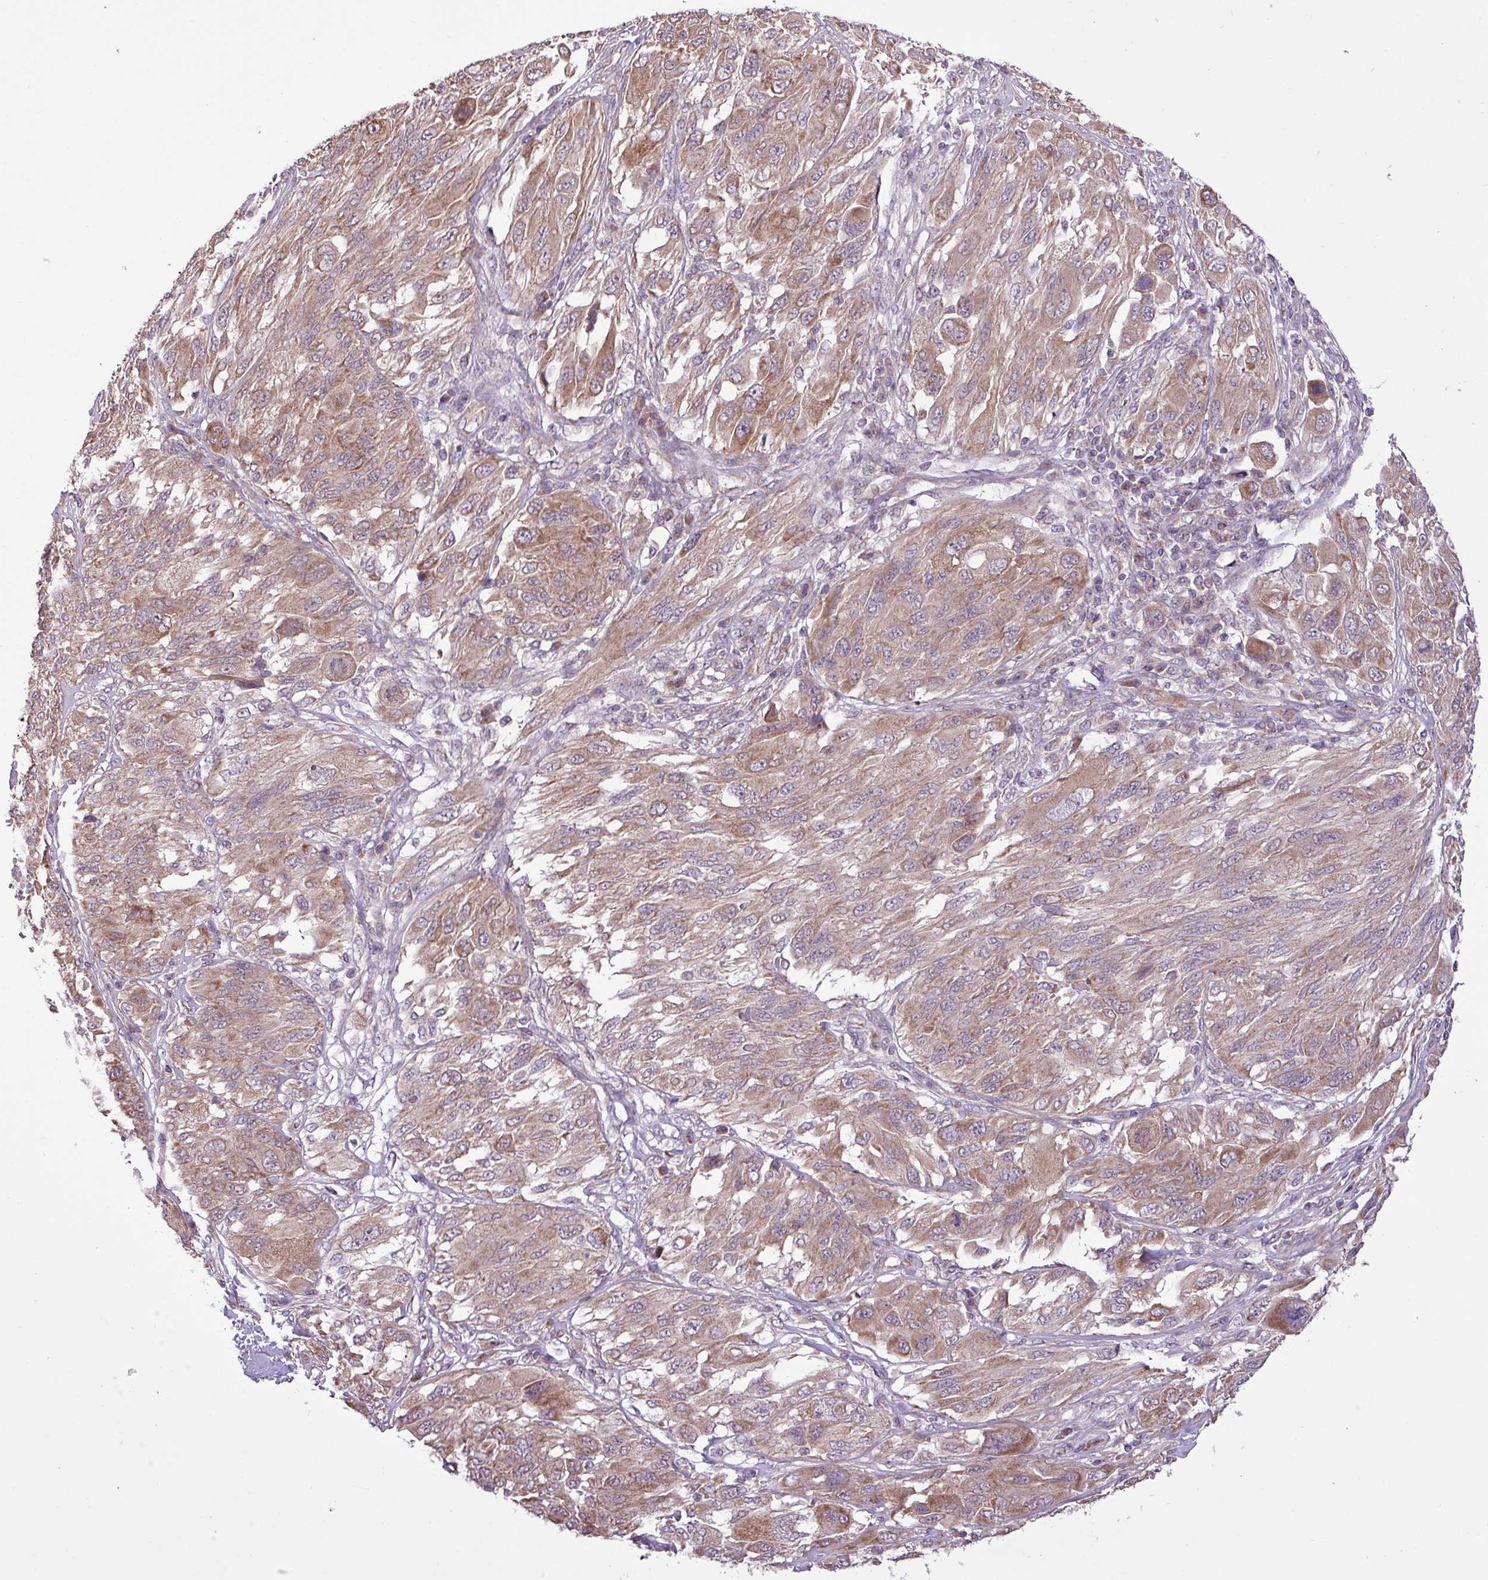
{"staining": {"intensity": "moderate", "quantity": ">75%", "location": "cytoplasmic/membranous"}, "tissue": "melanoma", "cell_type": "Tumor cells", "image_type": "cancer", "snomed": [{"axis": "morphology", "description": "Malignant melanoma, NOS"}, {"axis": "topography", "description": "Skin"}], "caption": "Immunohistochemical staining of human melanoma reveals moderate cytoplasmic/membranous protein positivity in about >75% of tumor cells.", "gene": "TIMM10B", "patient": {"sex": "female", "age": 91}}